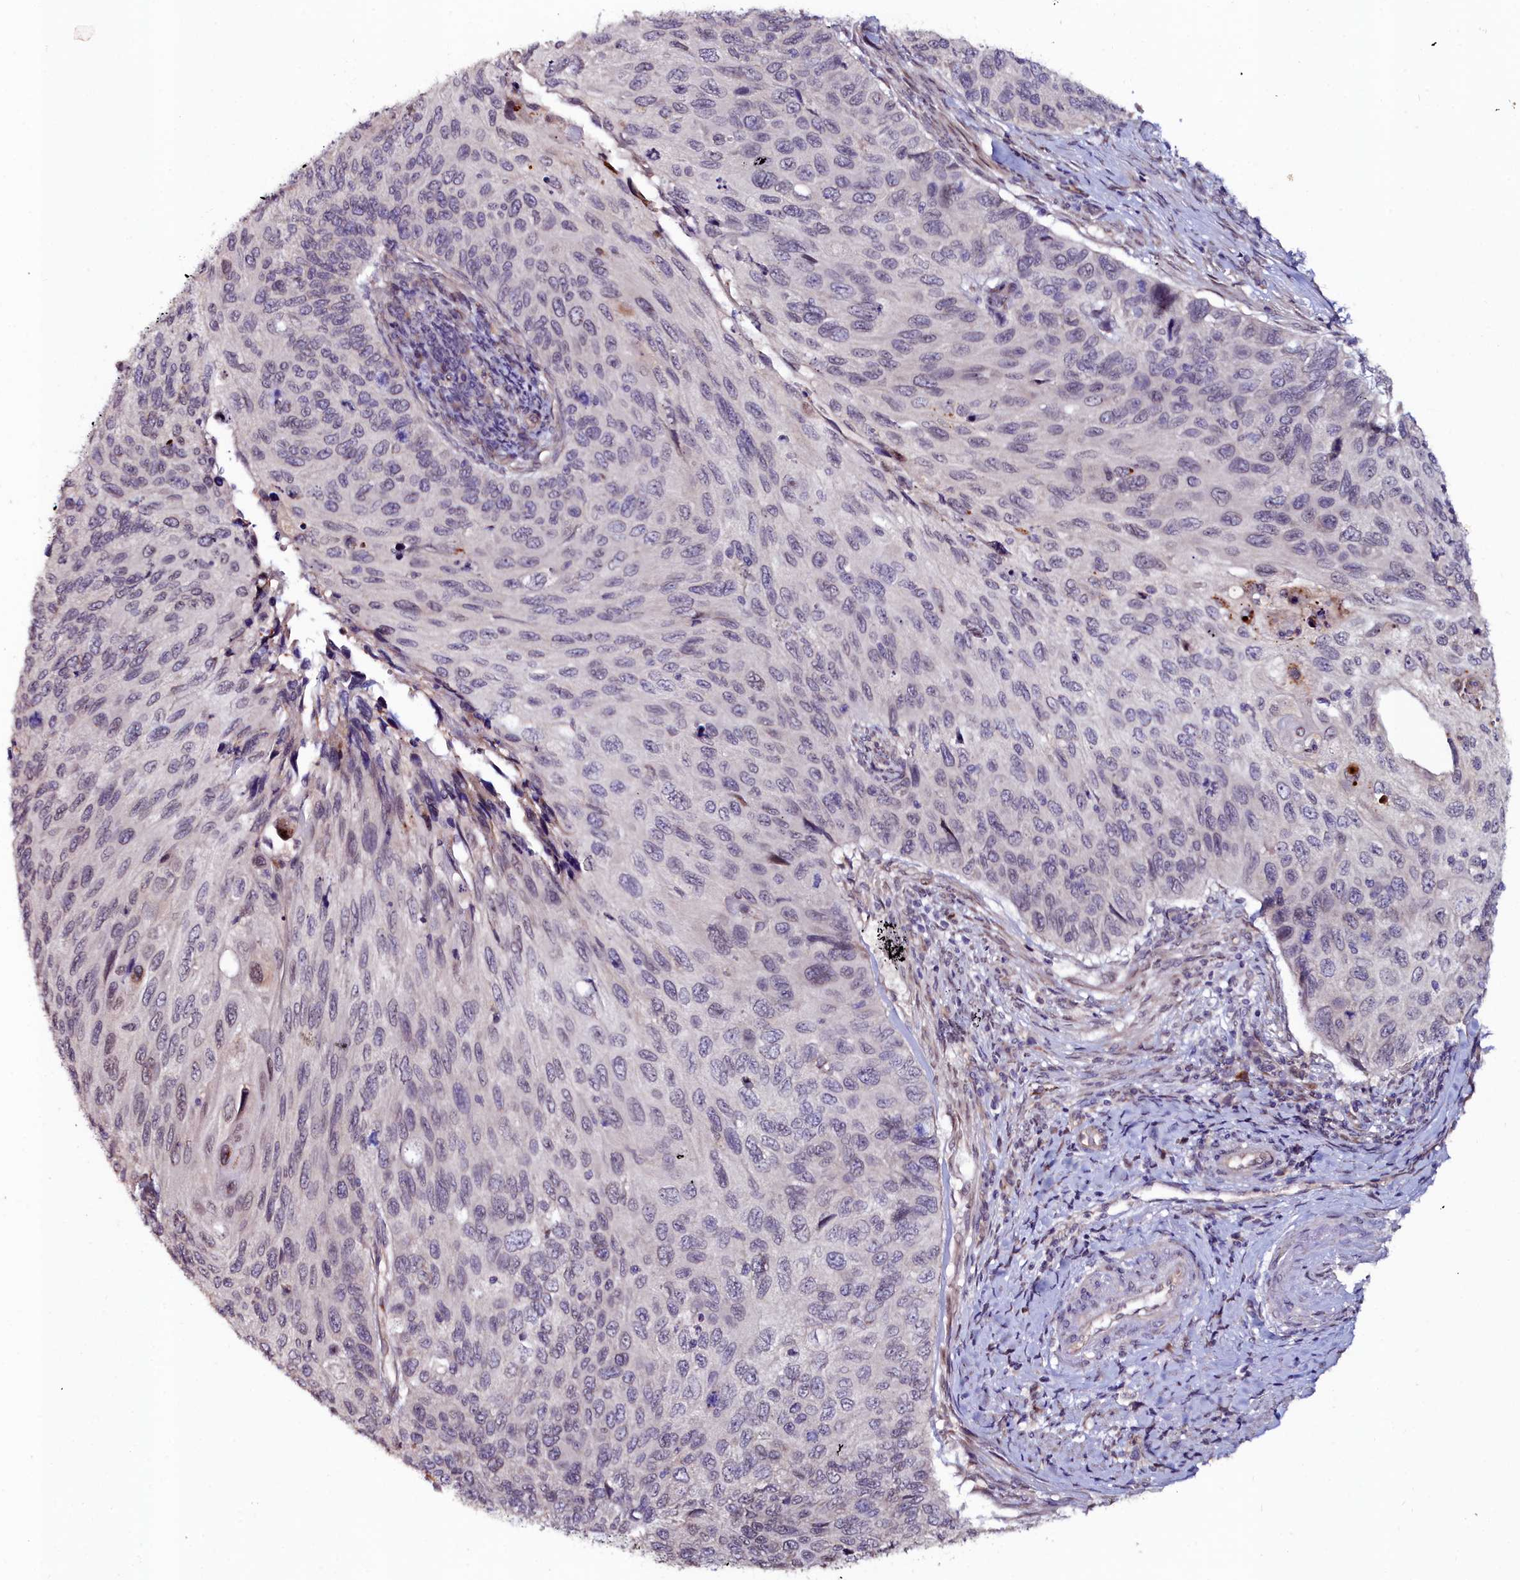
{"staining": {"intensity": "negative", "quantity": "none", "location": "none"}, "tissue": "cervical cancer", "cell_type": "Tumor cells", "image_type": "cancer", "snomed": [{"axis": "morphology", "description": "Squamous cell carcinoma, NOS"}, {"axis": "topography", "description": "Cervix"}], "caption": "This is a micrograph of immunohistochemistry (IHC) staining of cervical squamous cell carcinoma, which shows no positivity in tumor cells.", "gene": "C4orf19", "patient": {"sex": "female", "age": 70}}